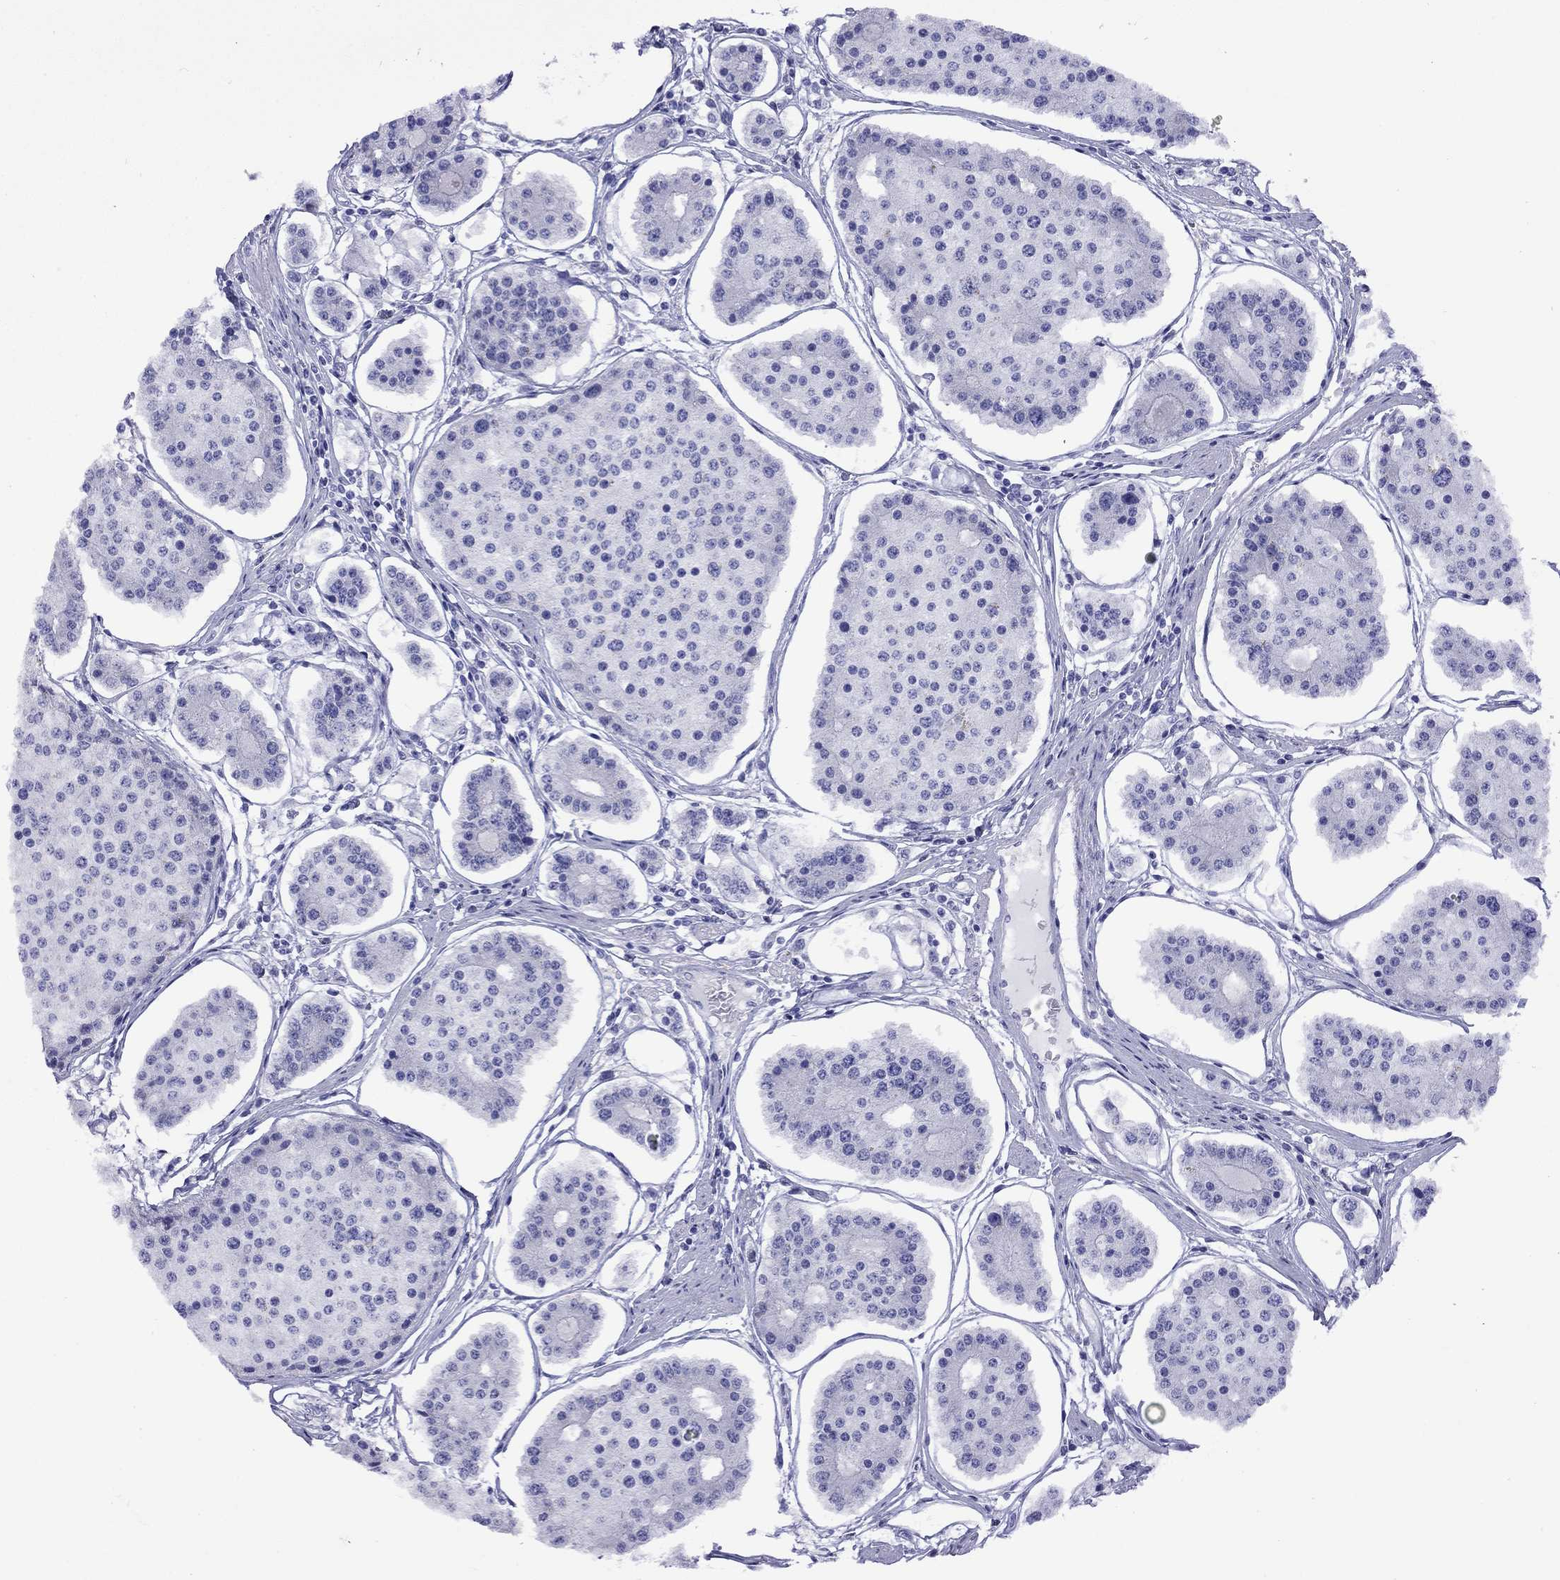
{"staining": {"intensity": "negative", "quantity": "none", "location": "none"}, "tissue": "carcinoid", "cell_type": "Tumor cells", "image_type": "cancer", "snomed": [{"axis": "morphology", "description": "Carcinoid, malignant, NOS"}, {"axis": "topography", "description": "Small intestine"}], "caption": "Carcinoid was stained to show a protein in brown. There is no significant expression in tumor cells.", "gene": "SLC30A8", "patient": {"sex": "female", "age": 65}}